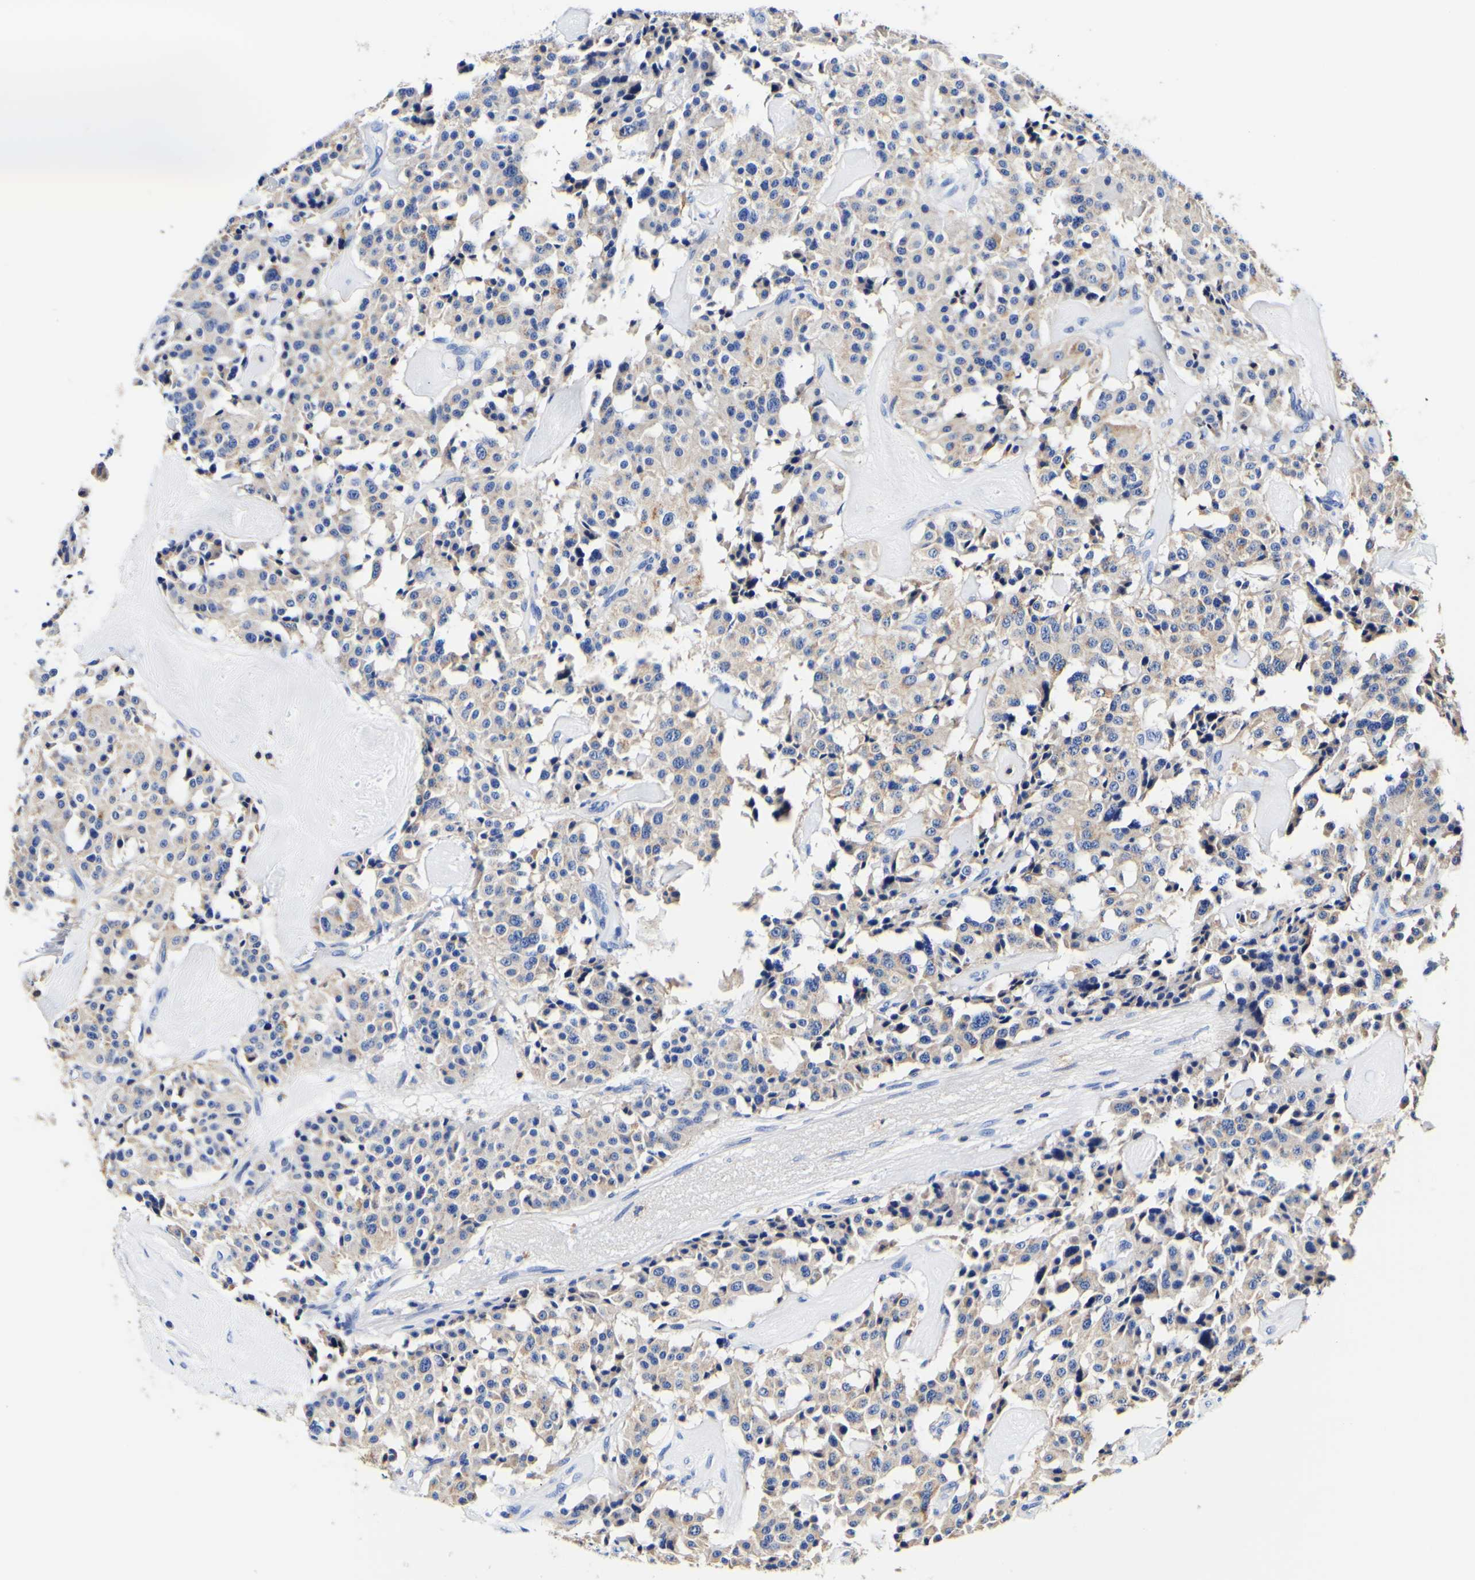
{"staining": {"intensity": "weak", "quantity": ">75%", "location": "cytoplasmic/membranous"}, "tissue": "carcinoid", "cell_type": "Tumor cells", "image_type": "cancer", "snomed": [{"axis": "morphology", "description": "Carcinoid, malignant, NOS"}, {"axis": "topography", "description": "Lung"}], "caption": "DAB immunohistochemical staining of carcinoid reveals weak cytoplasmic/membranous protein staining in about >75% of tumor cells.", "gene": "CAMK4", "patient": {"sex": "male", "age": 30}}